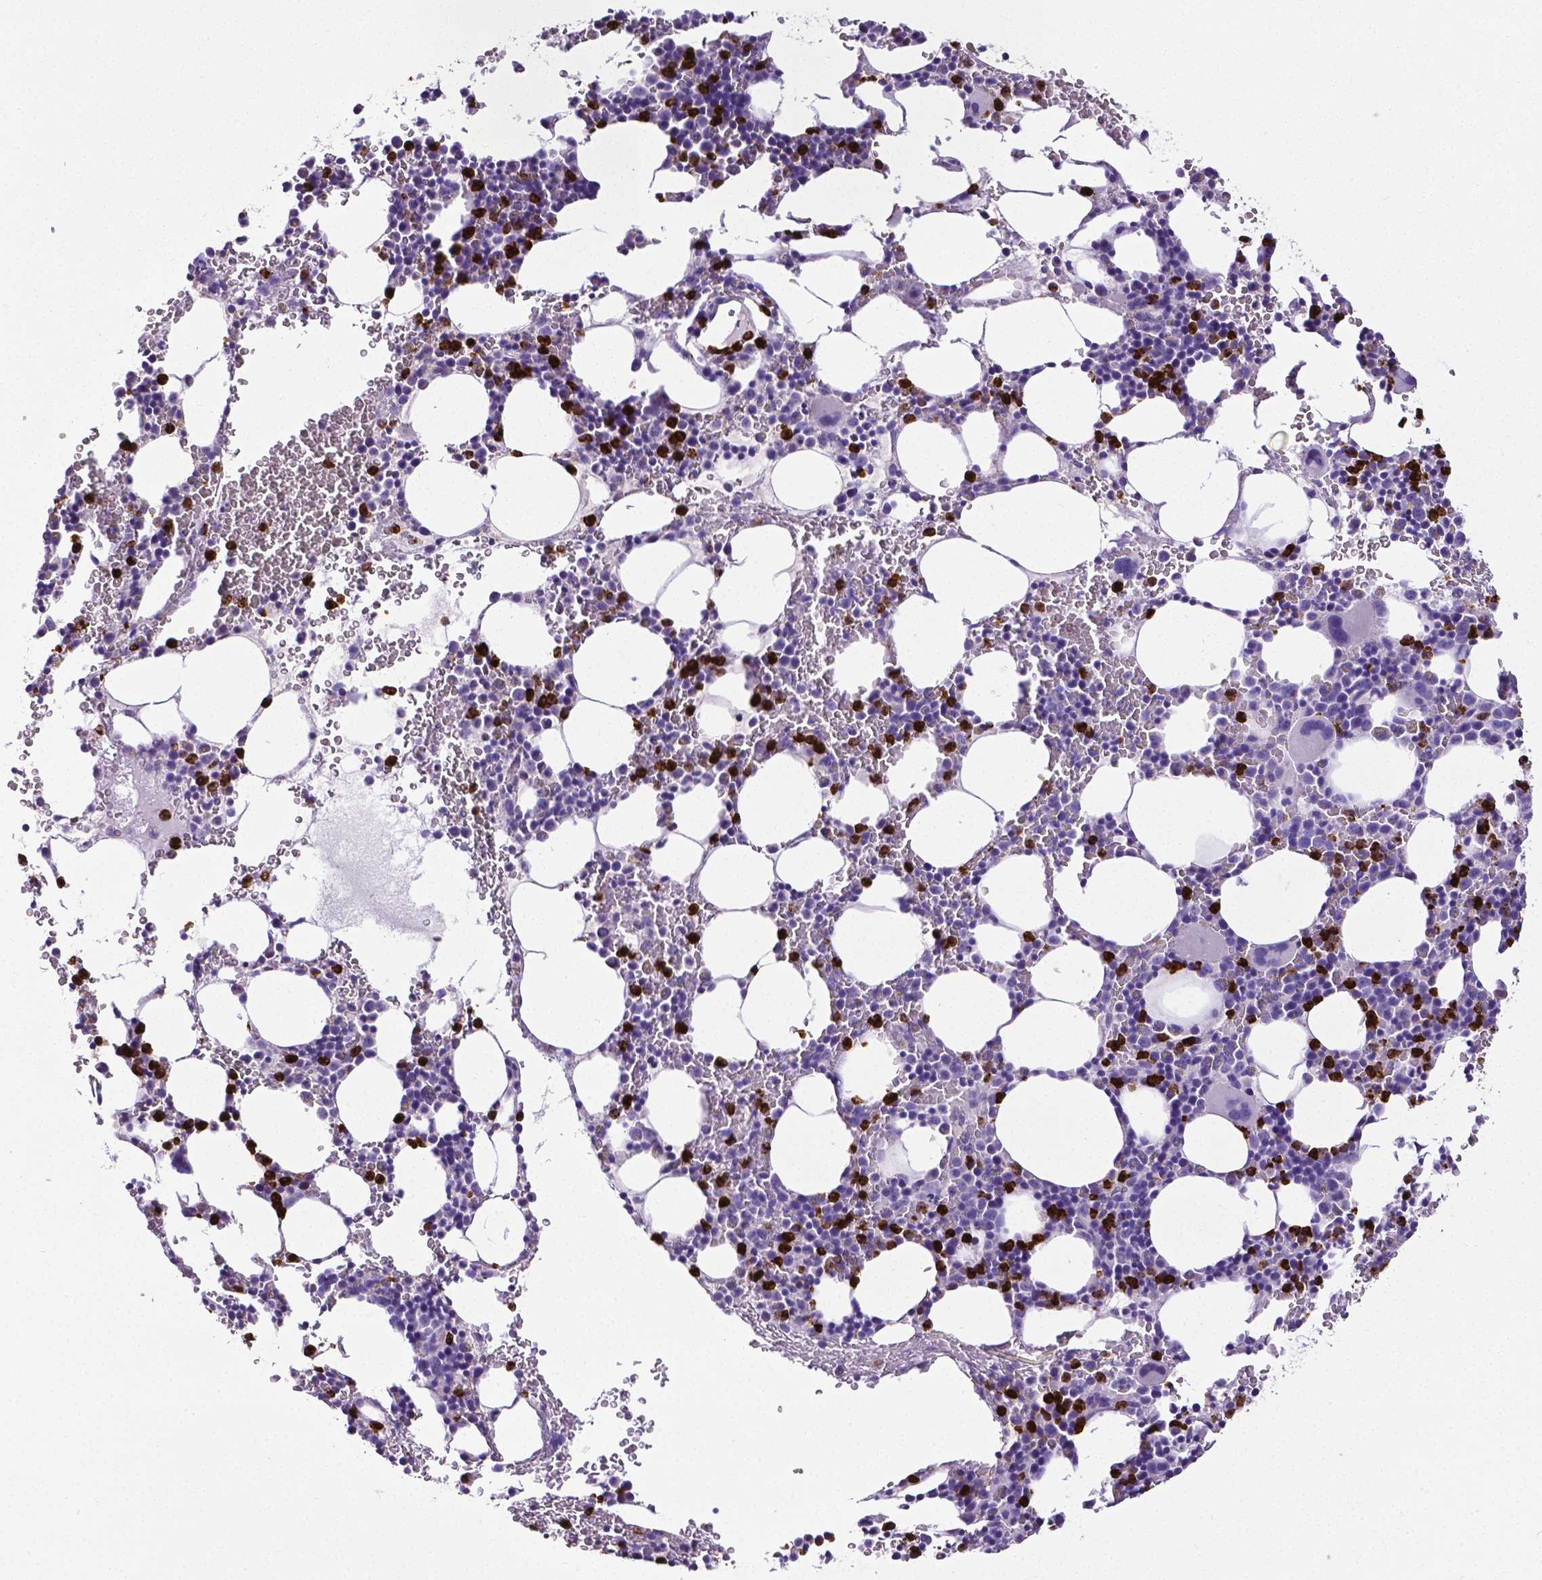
{"staining": {"intensity": "strong", "quantity": "25%-75%", "location": "cytoplasmic/membranous"}, "tissue": "bone marrow", "cell_type": "Hematopoietic cells", "image_type": "normal", "snomed": [{"axis": "morphology", "description": "Normal tissue, NOS"}, {"axis": "topography", "description": "Bone marrow"}], "caption": "A high-resolution photomicrograph shows IHC staining of benign bone marrow, which shows strong cytoplasmic/membranous positivity in approximately 25%-75% of hematopoietic cells.", "gene": "MMP9", "patient": {"sex": "male", "age": 82}}